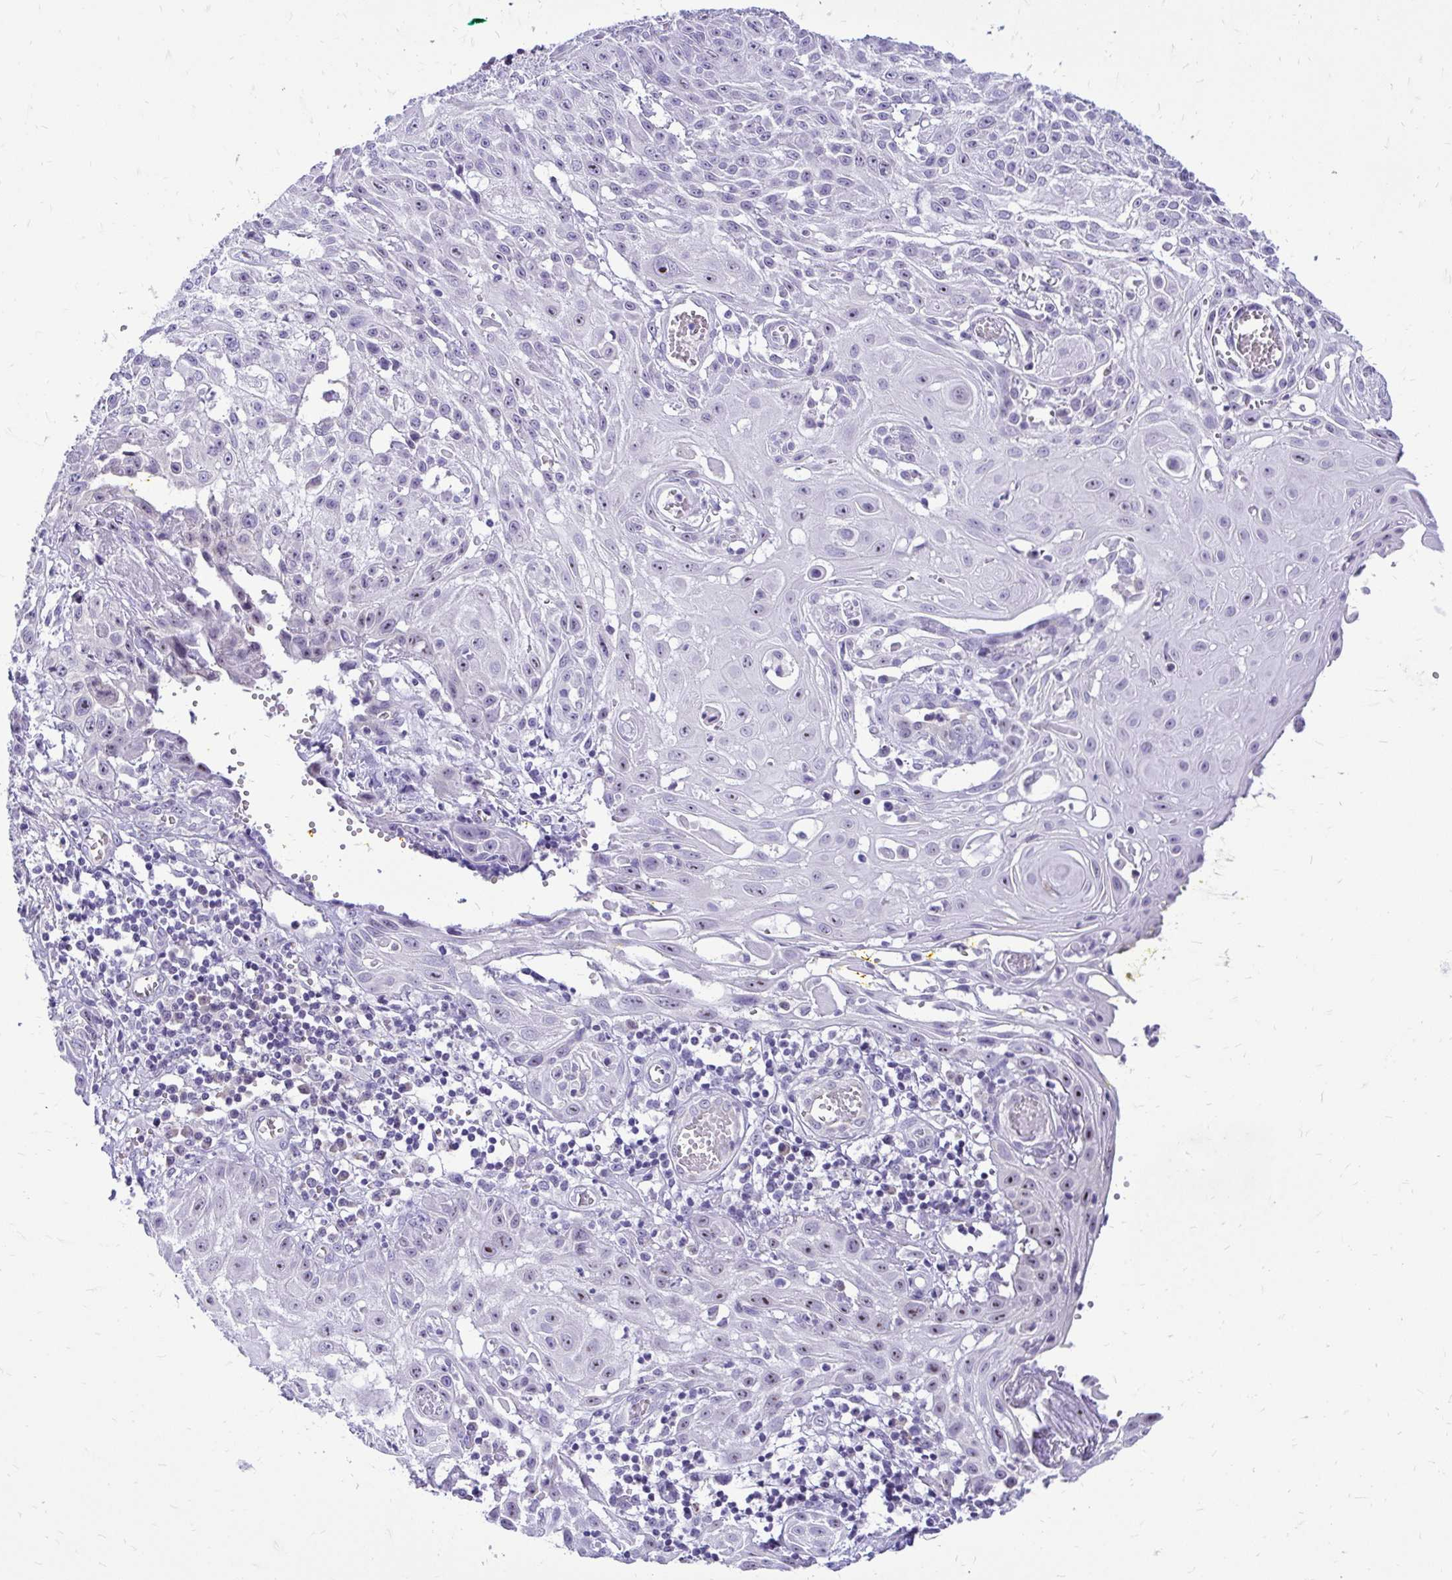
{"staining": {"intensity": "moderate", "quantity": "<25%", "location": "nuclear"}, "tissue": "skin cancer", "cell_type": "Tumor cells", "image_type": "cancer", "snomed": [{"axis": "morphology", "description": "Squamous cell carcinoma, NOS"}, {"axis": "topography", "description": "Skin"}, {"axis": "topography", "description": "Vulva"}], "caption": "Skin cancer (squamous cell carcinoma) tissue shows moderate nuclear staining in about <25% of tumor cells (brown staining indicates protein expression, while blue staining denotes nuclei).", "gene": "NIFK", "patient": {"sex": "female", "age": 71}}